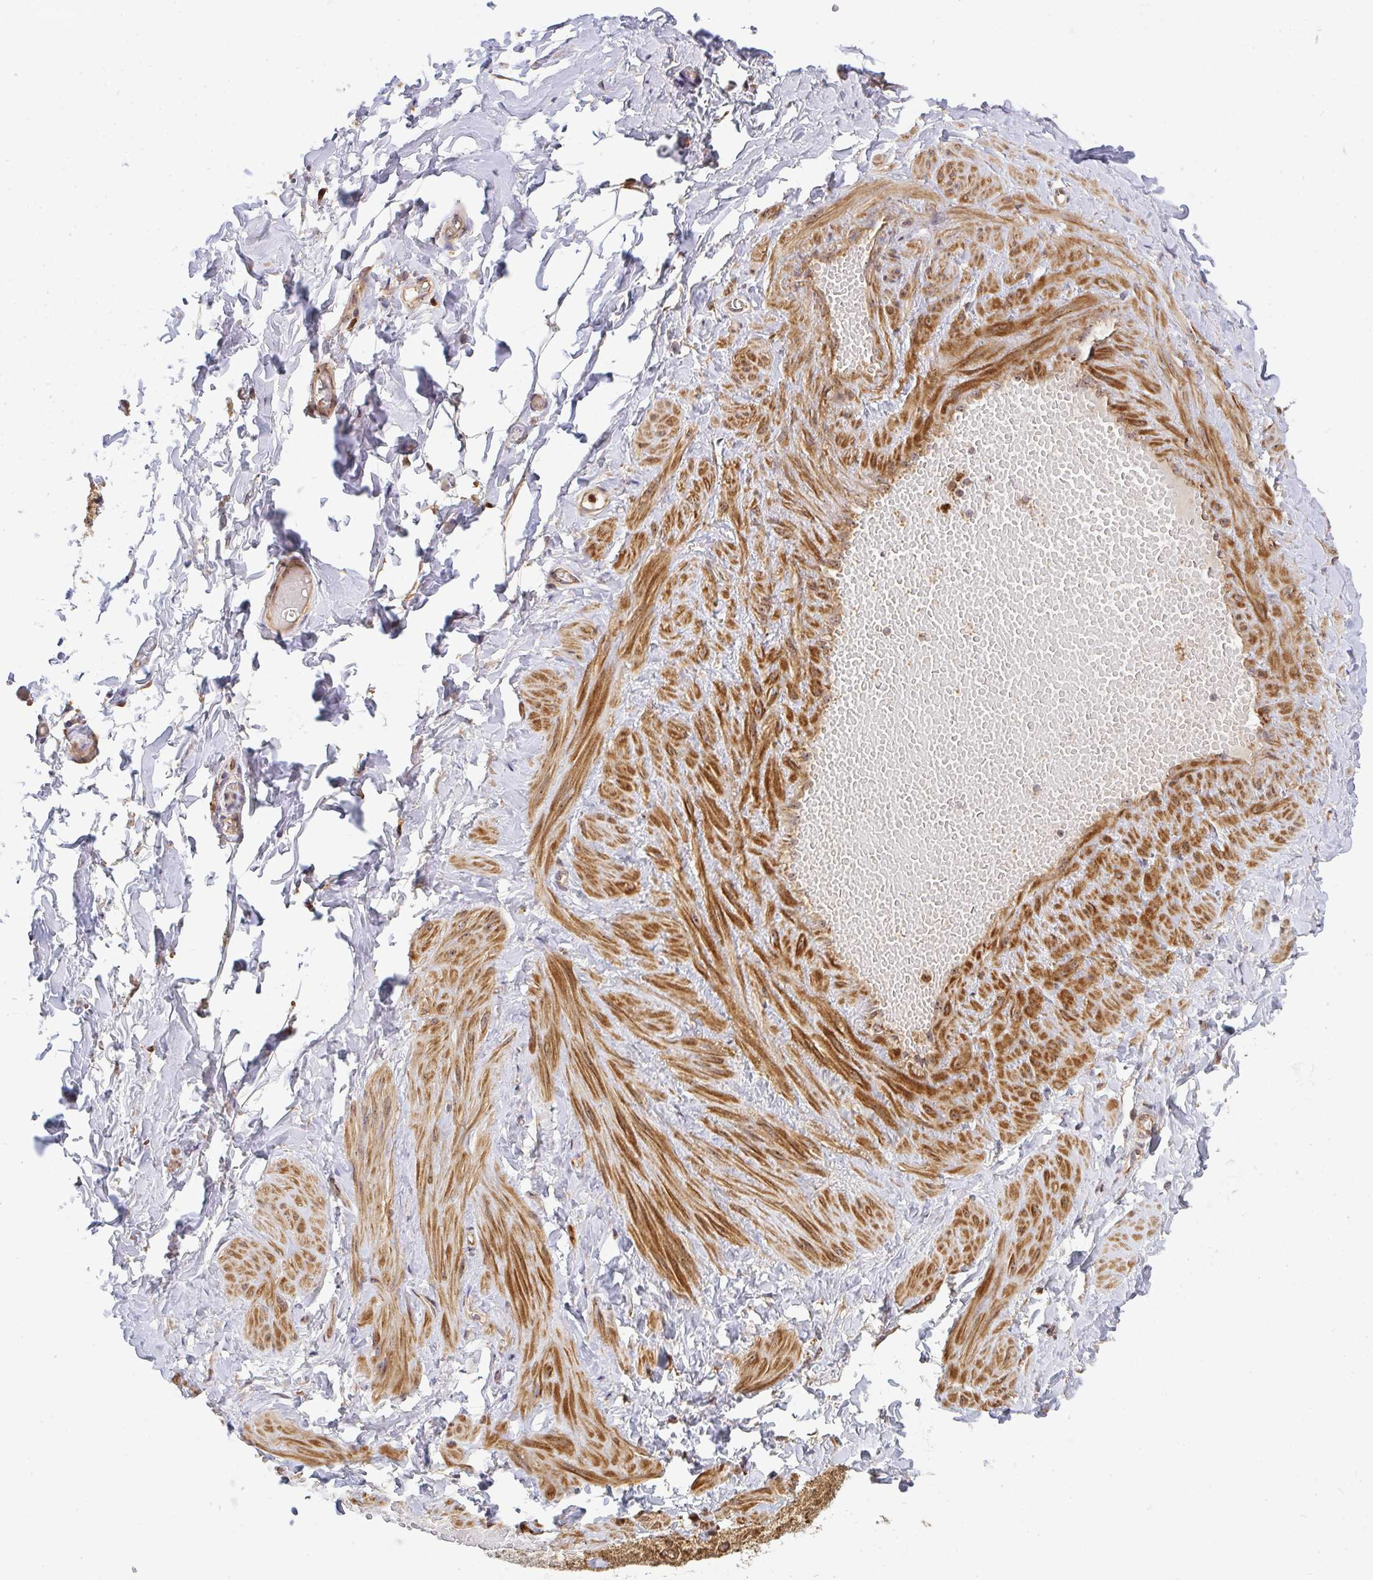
{"staining": {"intensity": "negative", "quantity": "none", "location": "none"}, "tissue": "soft tissue", "cell_type": "Fibroblasts", "image_type": "normal", "snomed": [{"axis": "morphology", "description": "Normal tissue, NOS"}, {"axis": "topography", "description": "Soft tissue"}, {"axis": "topography", "description": "Adipose tissue"}, {"axis": "topography", "description": "Vascular tissue"}, {"axis": "topography", "description": "Peripheral nerve tissue"}], "caption": "Image shows no protein staining in fibroblasts of unremarkable soft tissue.", "gene": "SIMC1", "patient": {"sex": "male", "age": 29}}